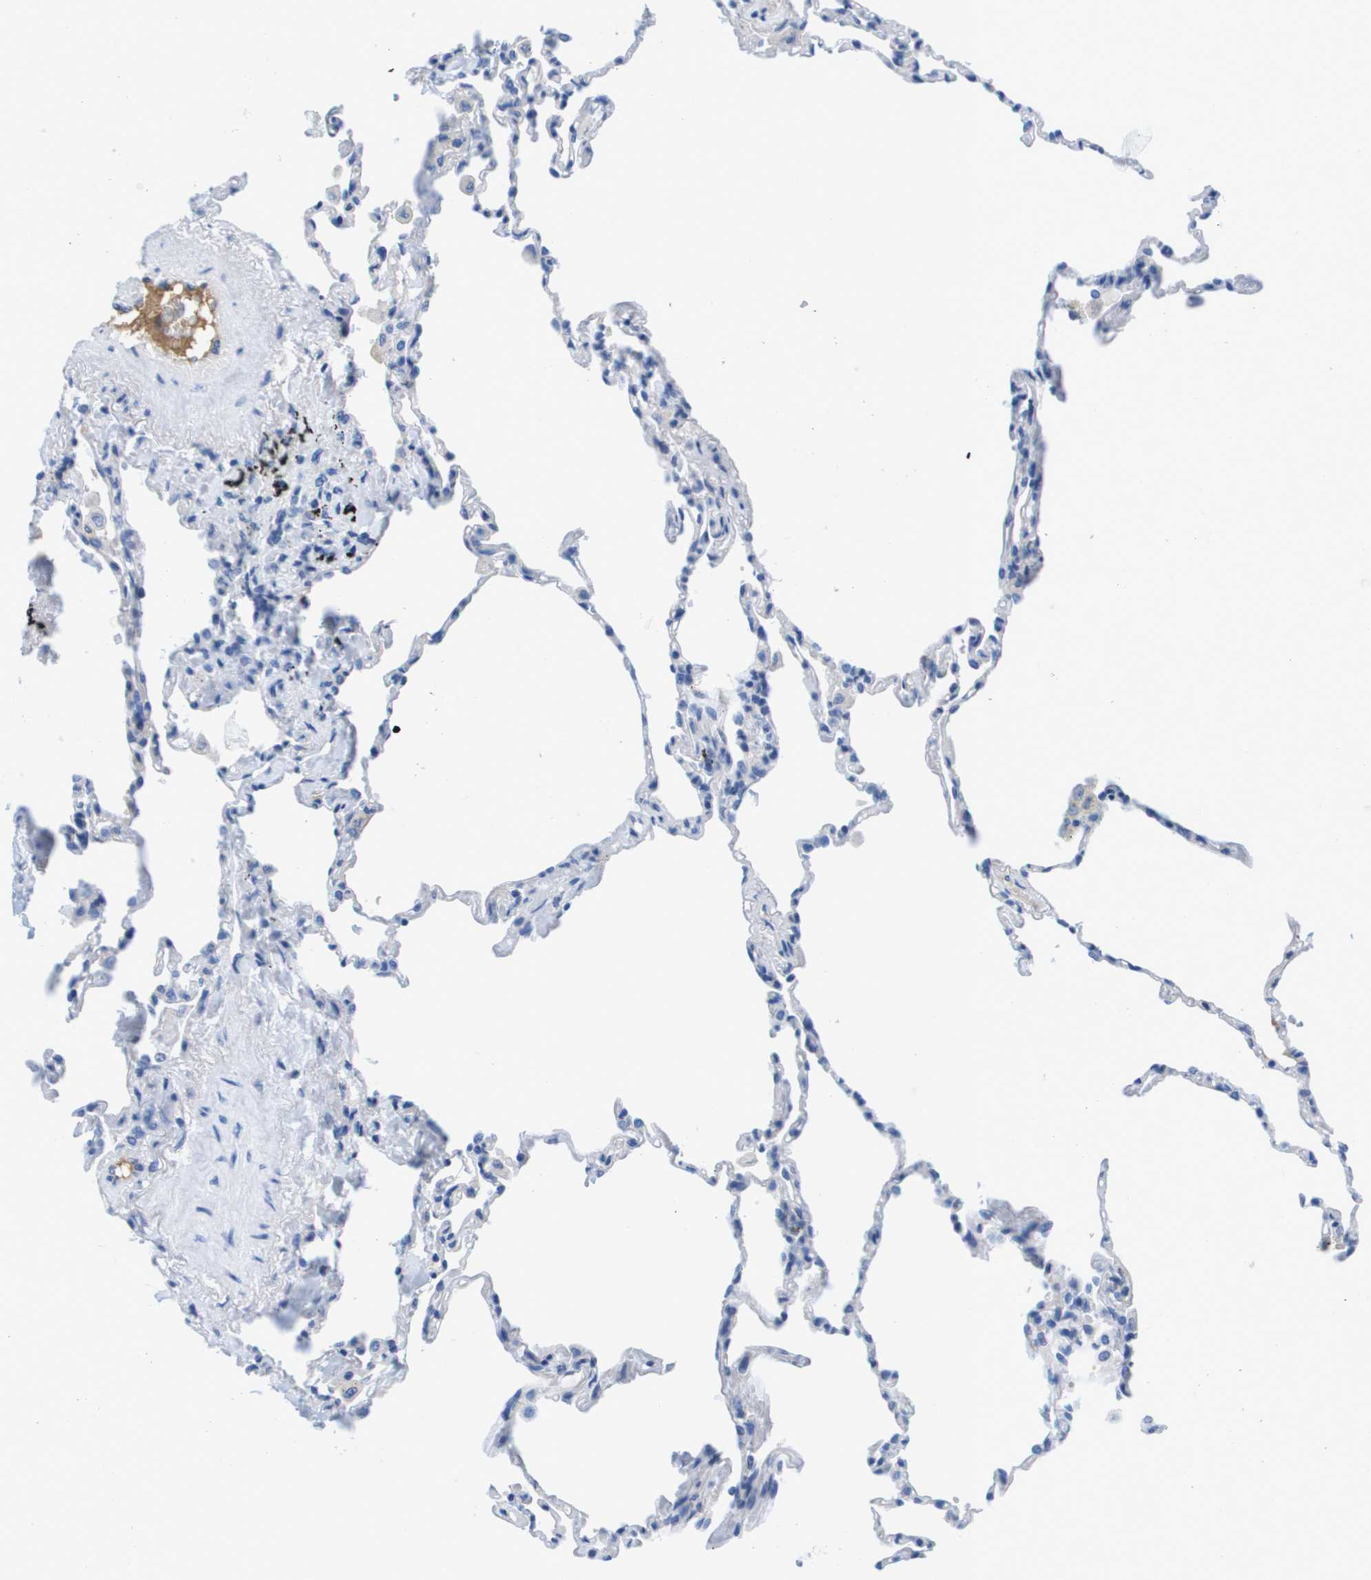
{"staining": {"intensity": "negative", "quantity": "none", "location": "none"}, "tissue": "lung", "cell_type": "Alveolar cells", "image_type": "normal", "snomed": [{"axis": "morphology", "description": "Normal tissue, NOS"}, {"axis": "topography", "description": "Lung"}], "caption": "The immunohistochemistry (IHC) micrograph has no significant expression in alveolar cells of lung. (DAB immunohistochemistry, high magnification).", "gene": "APOA1", "patient": {"sex": "male", "age": 59}}